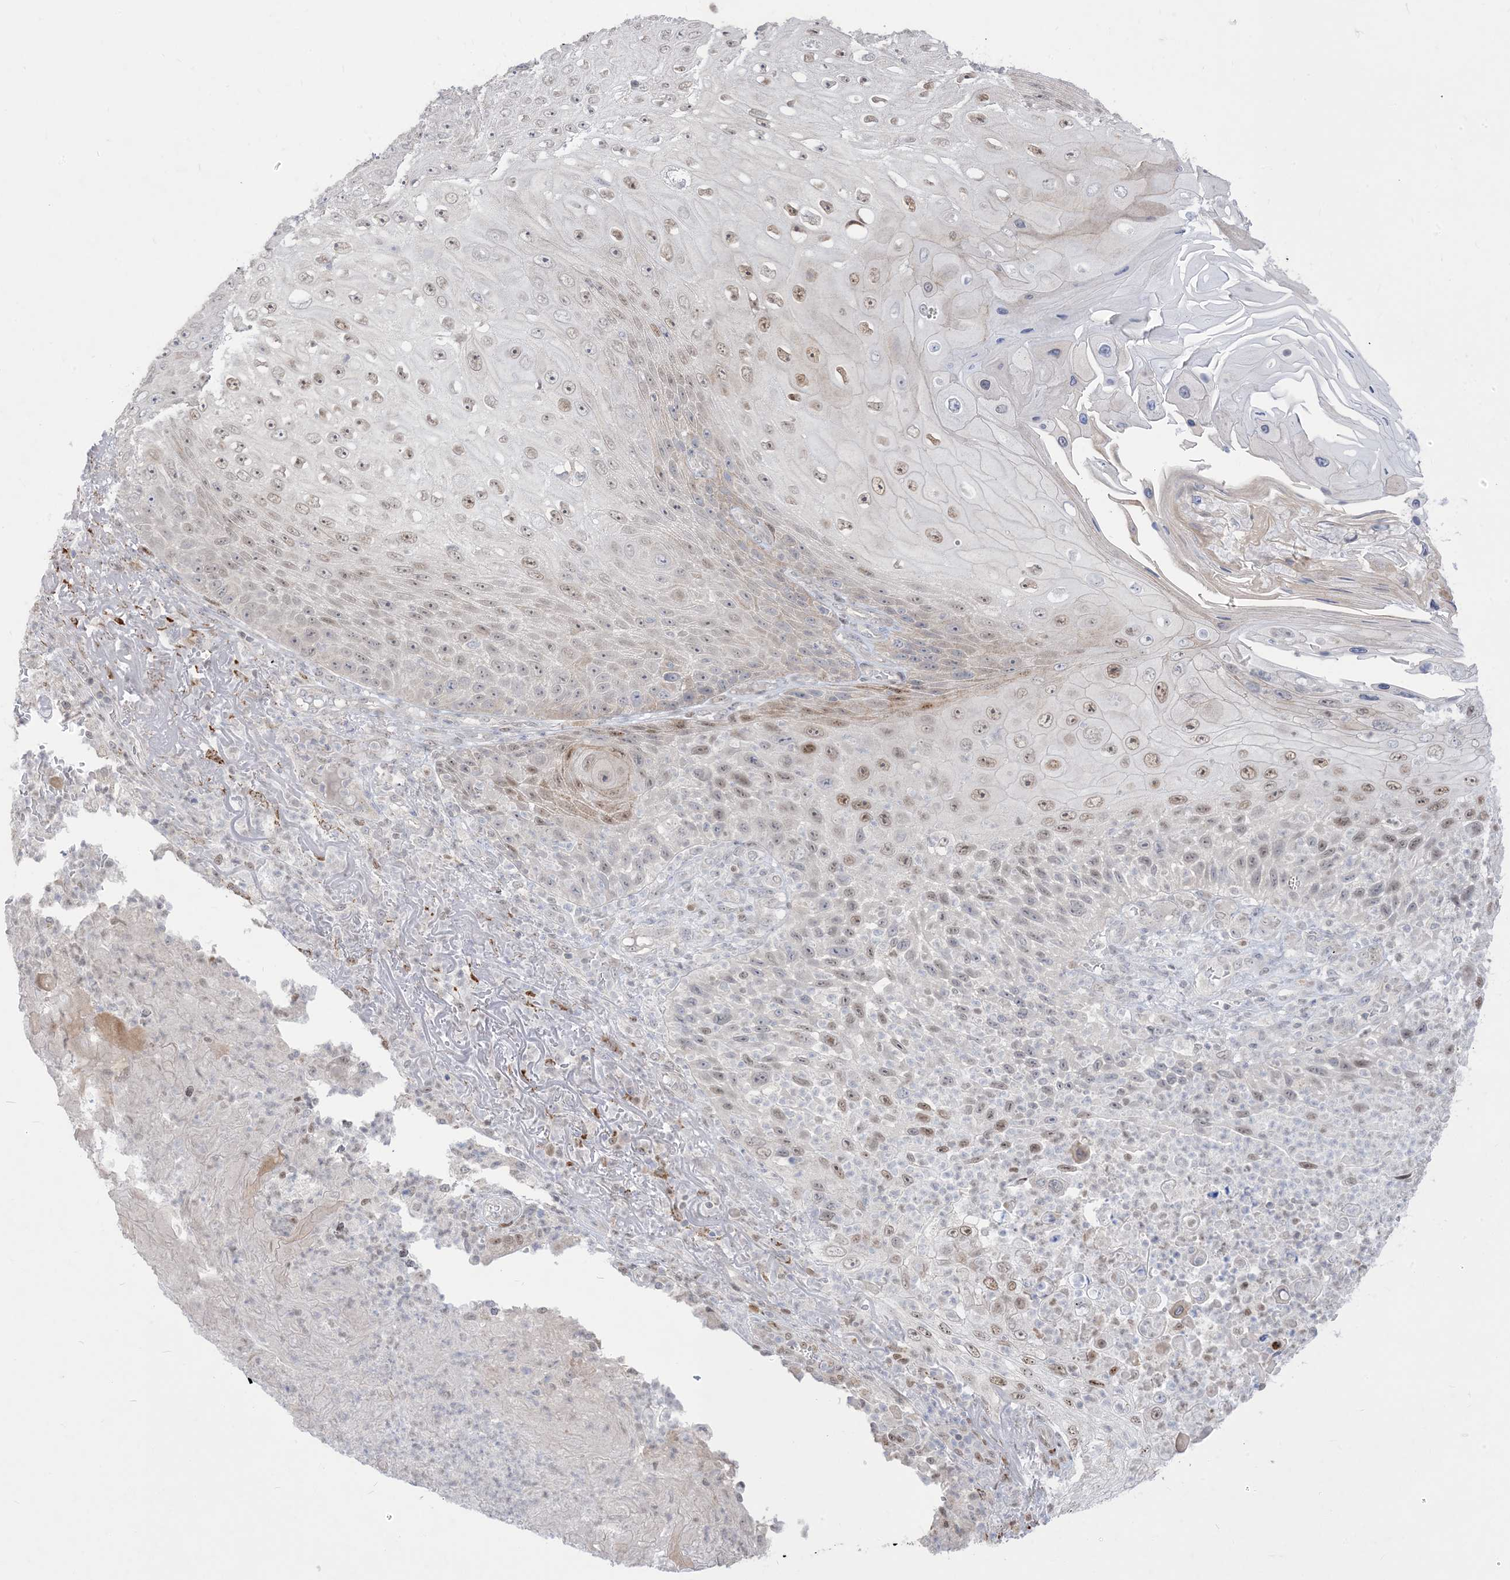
{"staining": {"intensity": "moderate", "quantity": "25%-75%", "location": "nuclear"}, "tissue": "skin cancer", "cell_type": "Tumor cells", "image_type": "cancer", "snomed": [{"axis": "morphology", "description": "Squamous cell carcinoma, NOS"}, {"axis": "topography", "description": "Skin"}], "caption": "IHC photomicrograph of neoplastic tissue: skin cancer stained using immunohistochemistry displays medium levels of moderate protein expression localized specifically in the nuclear of tumor cells, appearing as a nuclear brown color.", "gene": "BHLHE40", "patient": {"sex": "female", "age": 88}}